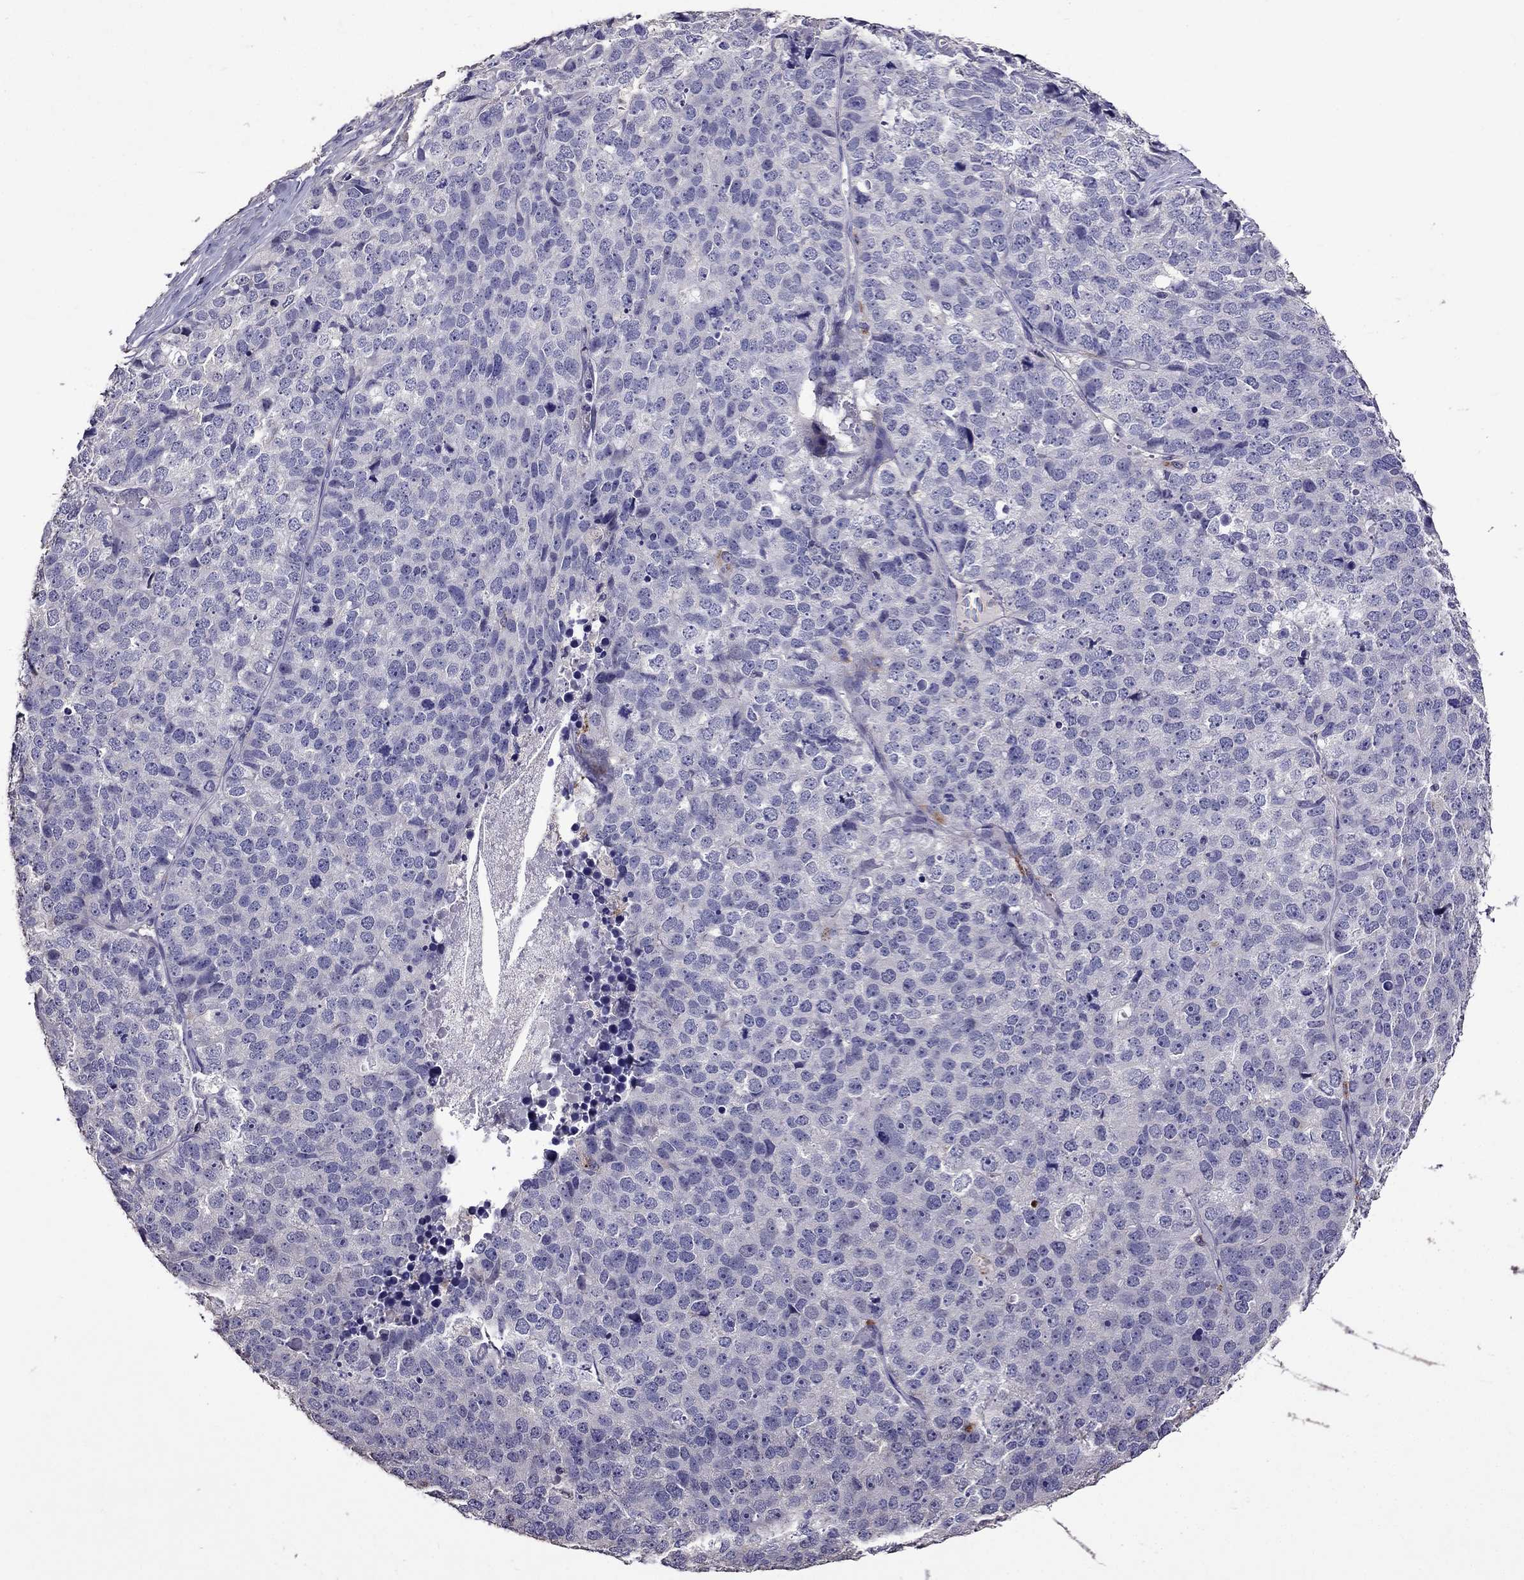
{"staining": {"intensity": "negative", "quantity": "none", "location": "none"}, "tissue": "stomach cancer", "cell_type": "Tumor cells", "image_type": "cancer", "snomed": [{"axis": "morphology", "description": "Adenocarcinoma, NOS"}, {"axis": "topography", "description": "Stomach"}], "caption": "Tumor cells show no significant positivity in adenocarcinoma (stomach).", "gene": "NKX3-1", "patient": {"sex": "male", "age": 69}}